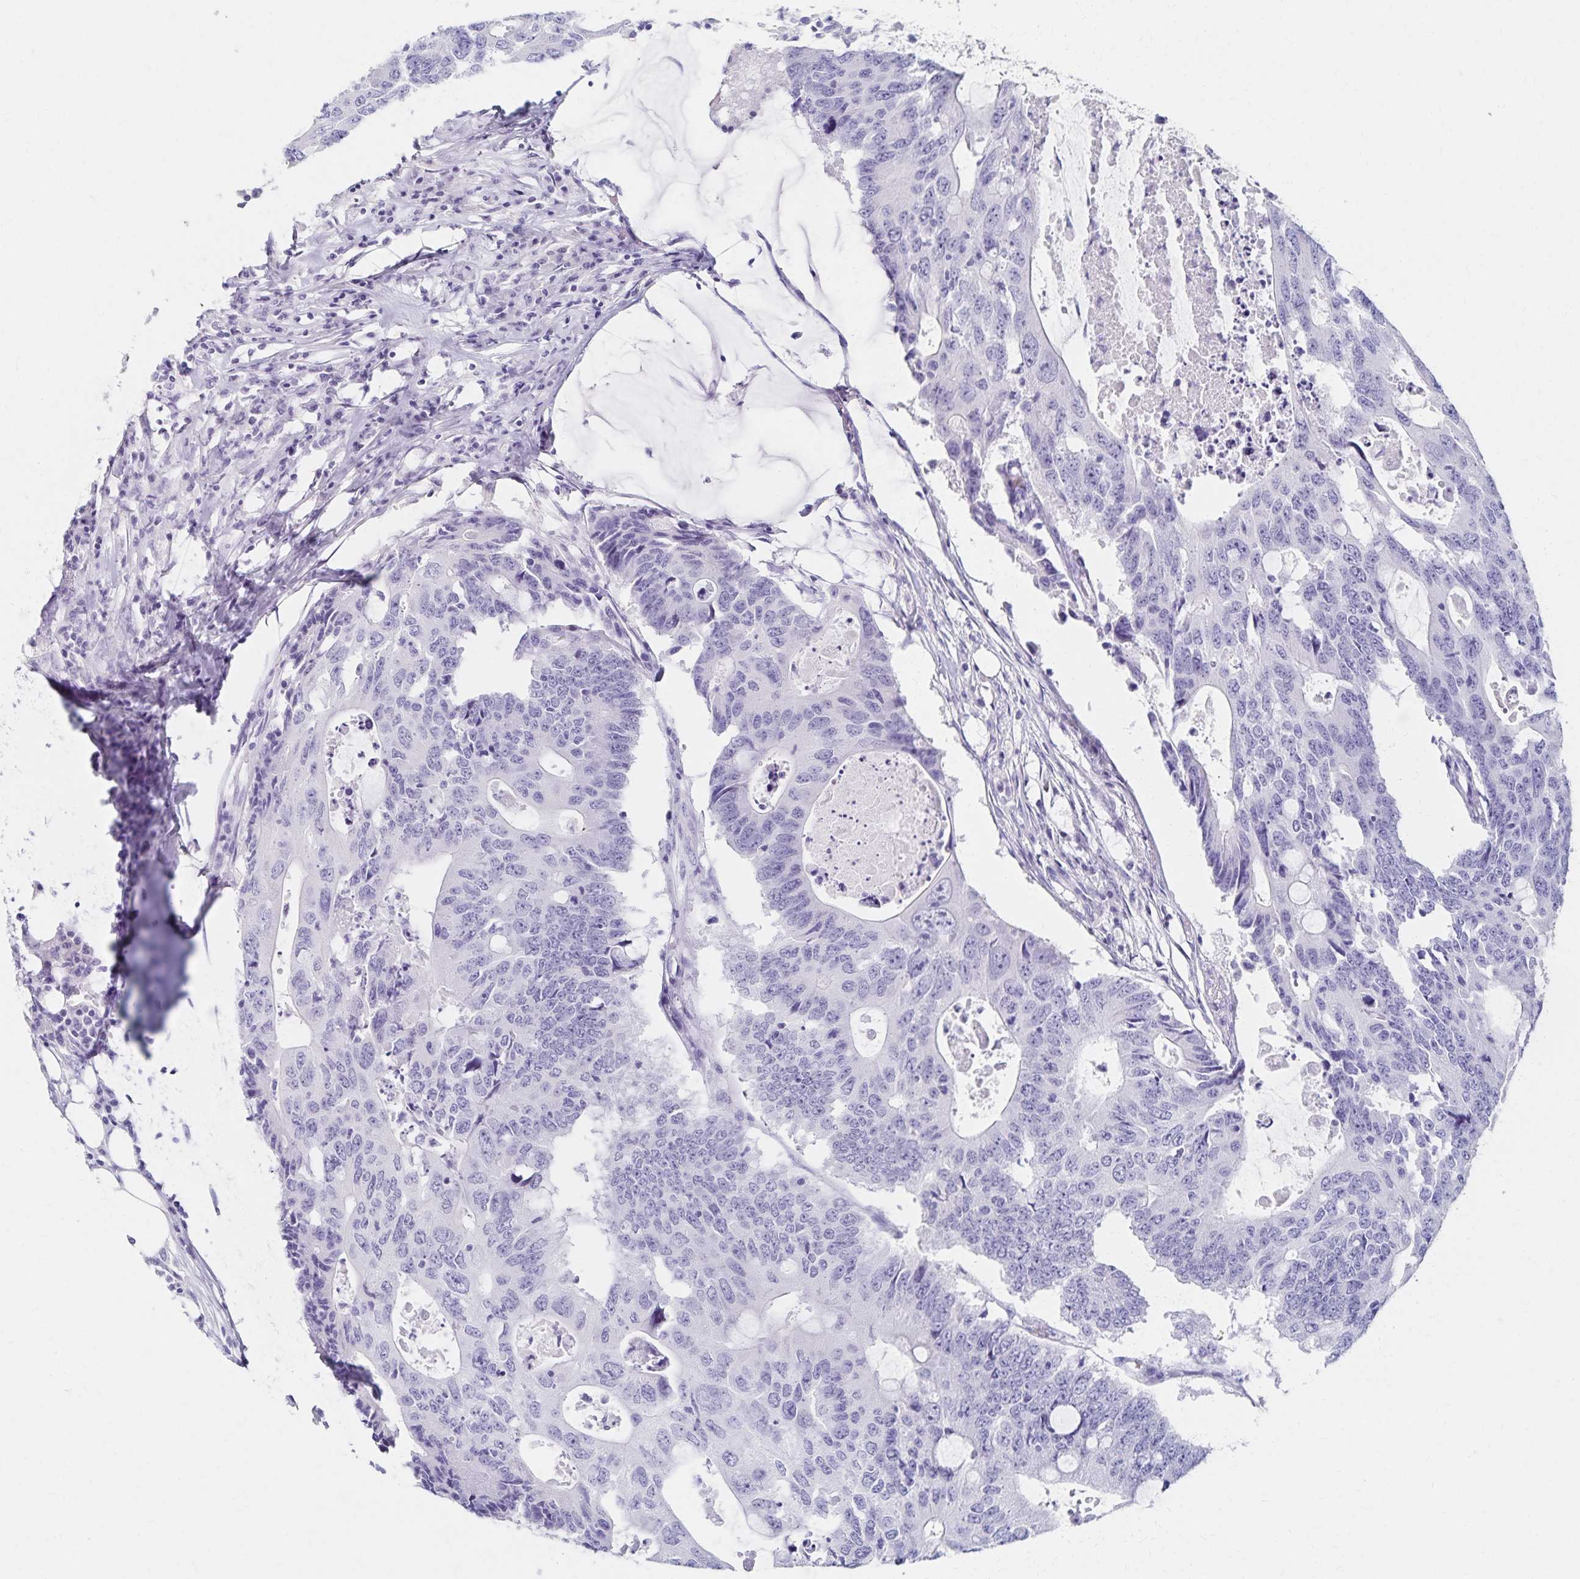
{"staining": {"intensity": "negative", "quantity": "none", "location": "none"}, "tissue": "colorectal cancer", "cell_type": "Tumor cells", "image_type": "cancer", "snomed": [{"axis": "morphology", "description": "Adenocarcinoma, NOS"}, {"axis": "topography", "description": "Colon"}], "caption": "High magnification brightfield microscopy of colorectal adenocarcinoma stained with DAB (brown) and counterstained with hematoxylin (blue): tumor cells show no significant expression.", "gene": "C2orf50", "patient": {"sex": "male", "age": 71}}